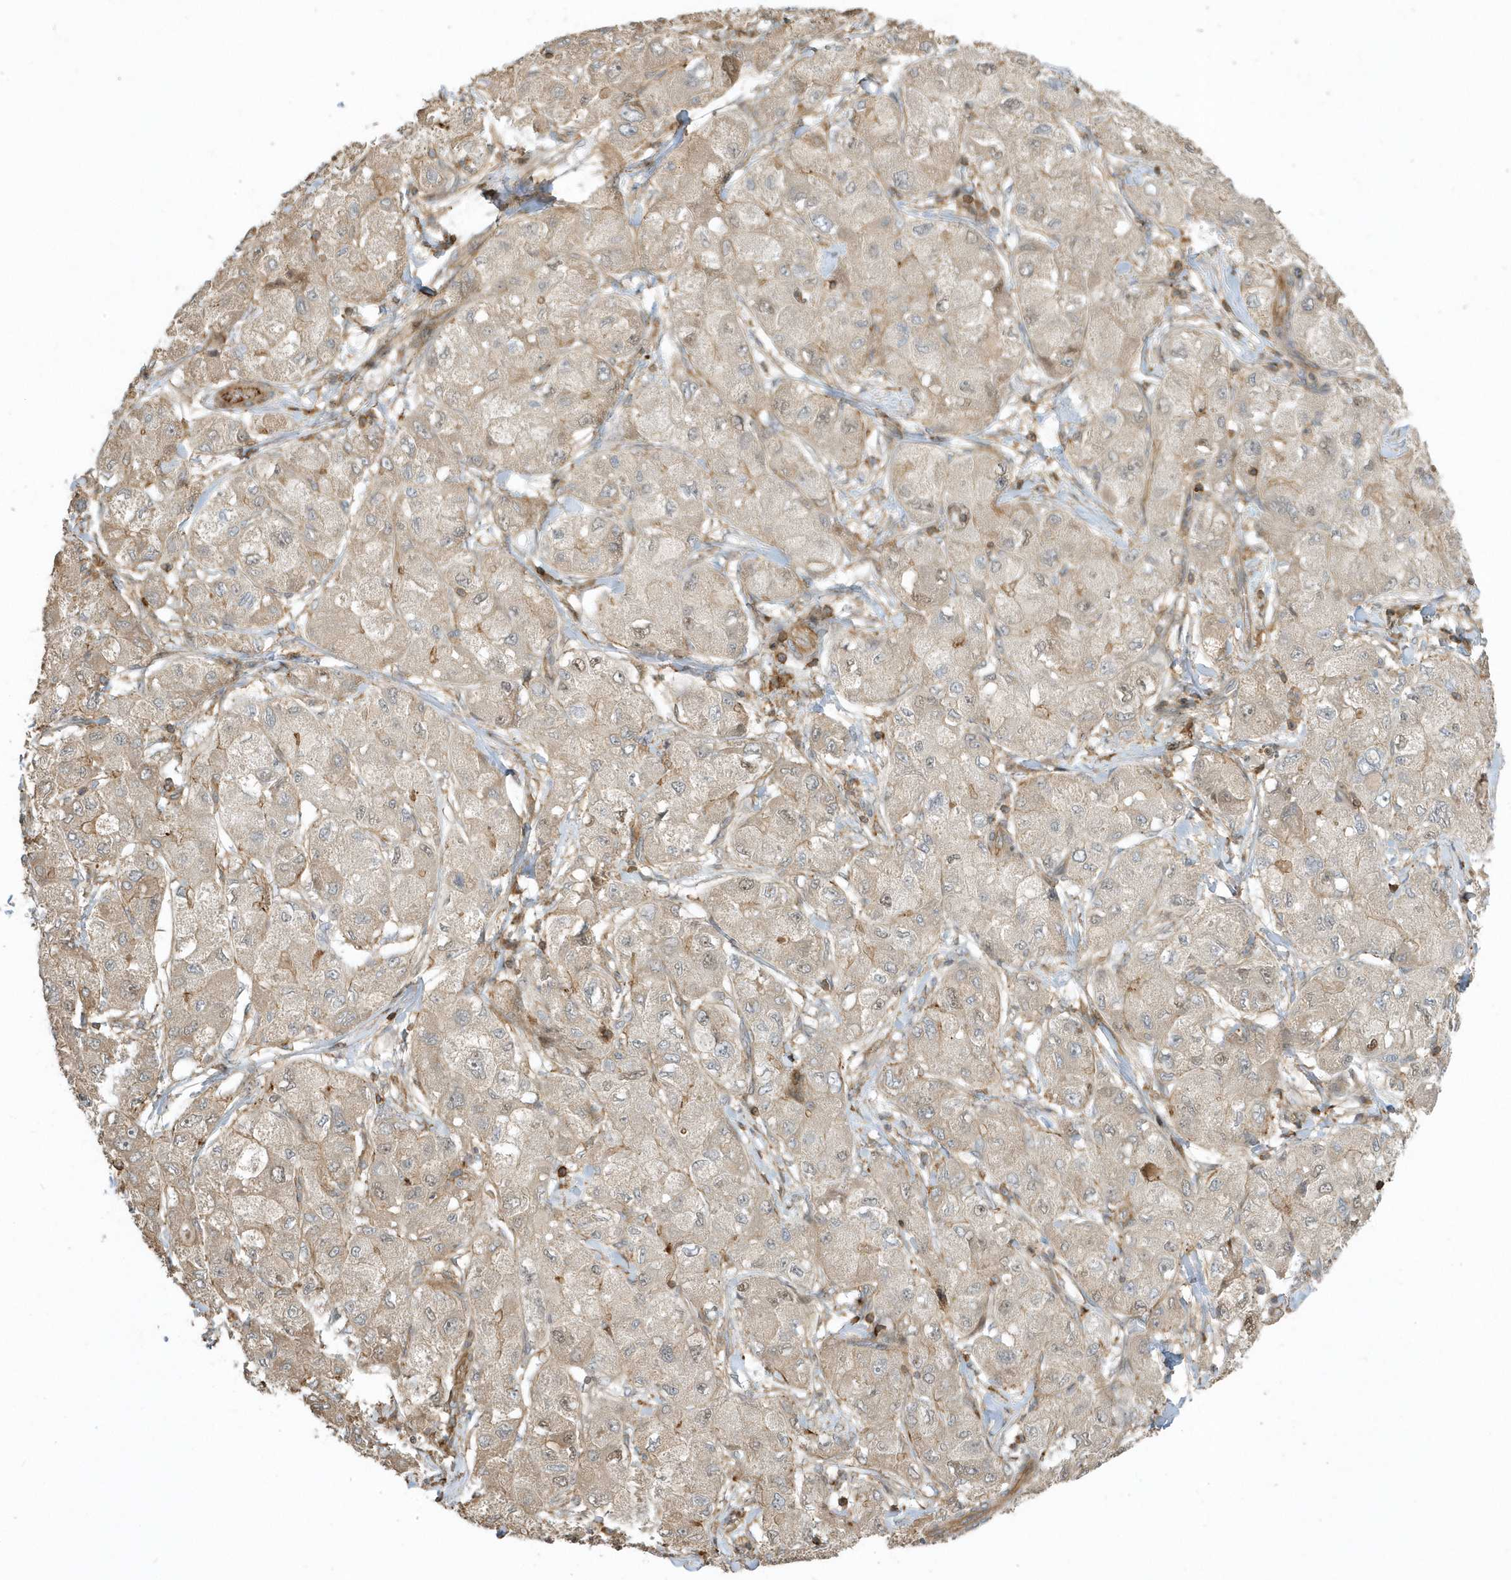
{"staining": {"intensity": "moderate", "quantity": ">75%", "location": "cytoplasmic/membranous"}, "tissue": "liver cancer", "cell_type": "Tumor cells", "image_type": "cancer", "snomed": [{"axis": "morphology", "description": "Carcinoma, Hepatocellular, NOS"}, {"axis": "topography", "description": "Liver"}], "caption": "The micrograph displays immunohistochemical staining of liver cancer (hepatocellular carcinoma). There is moderate cytoplasmic/membranous expression is identified in approximately >75% of tumor cells.", "gene": "ZBTB8A", "patient": {"sex": "male", "age": 80}}